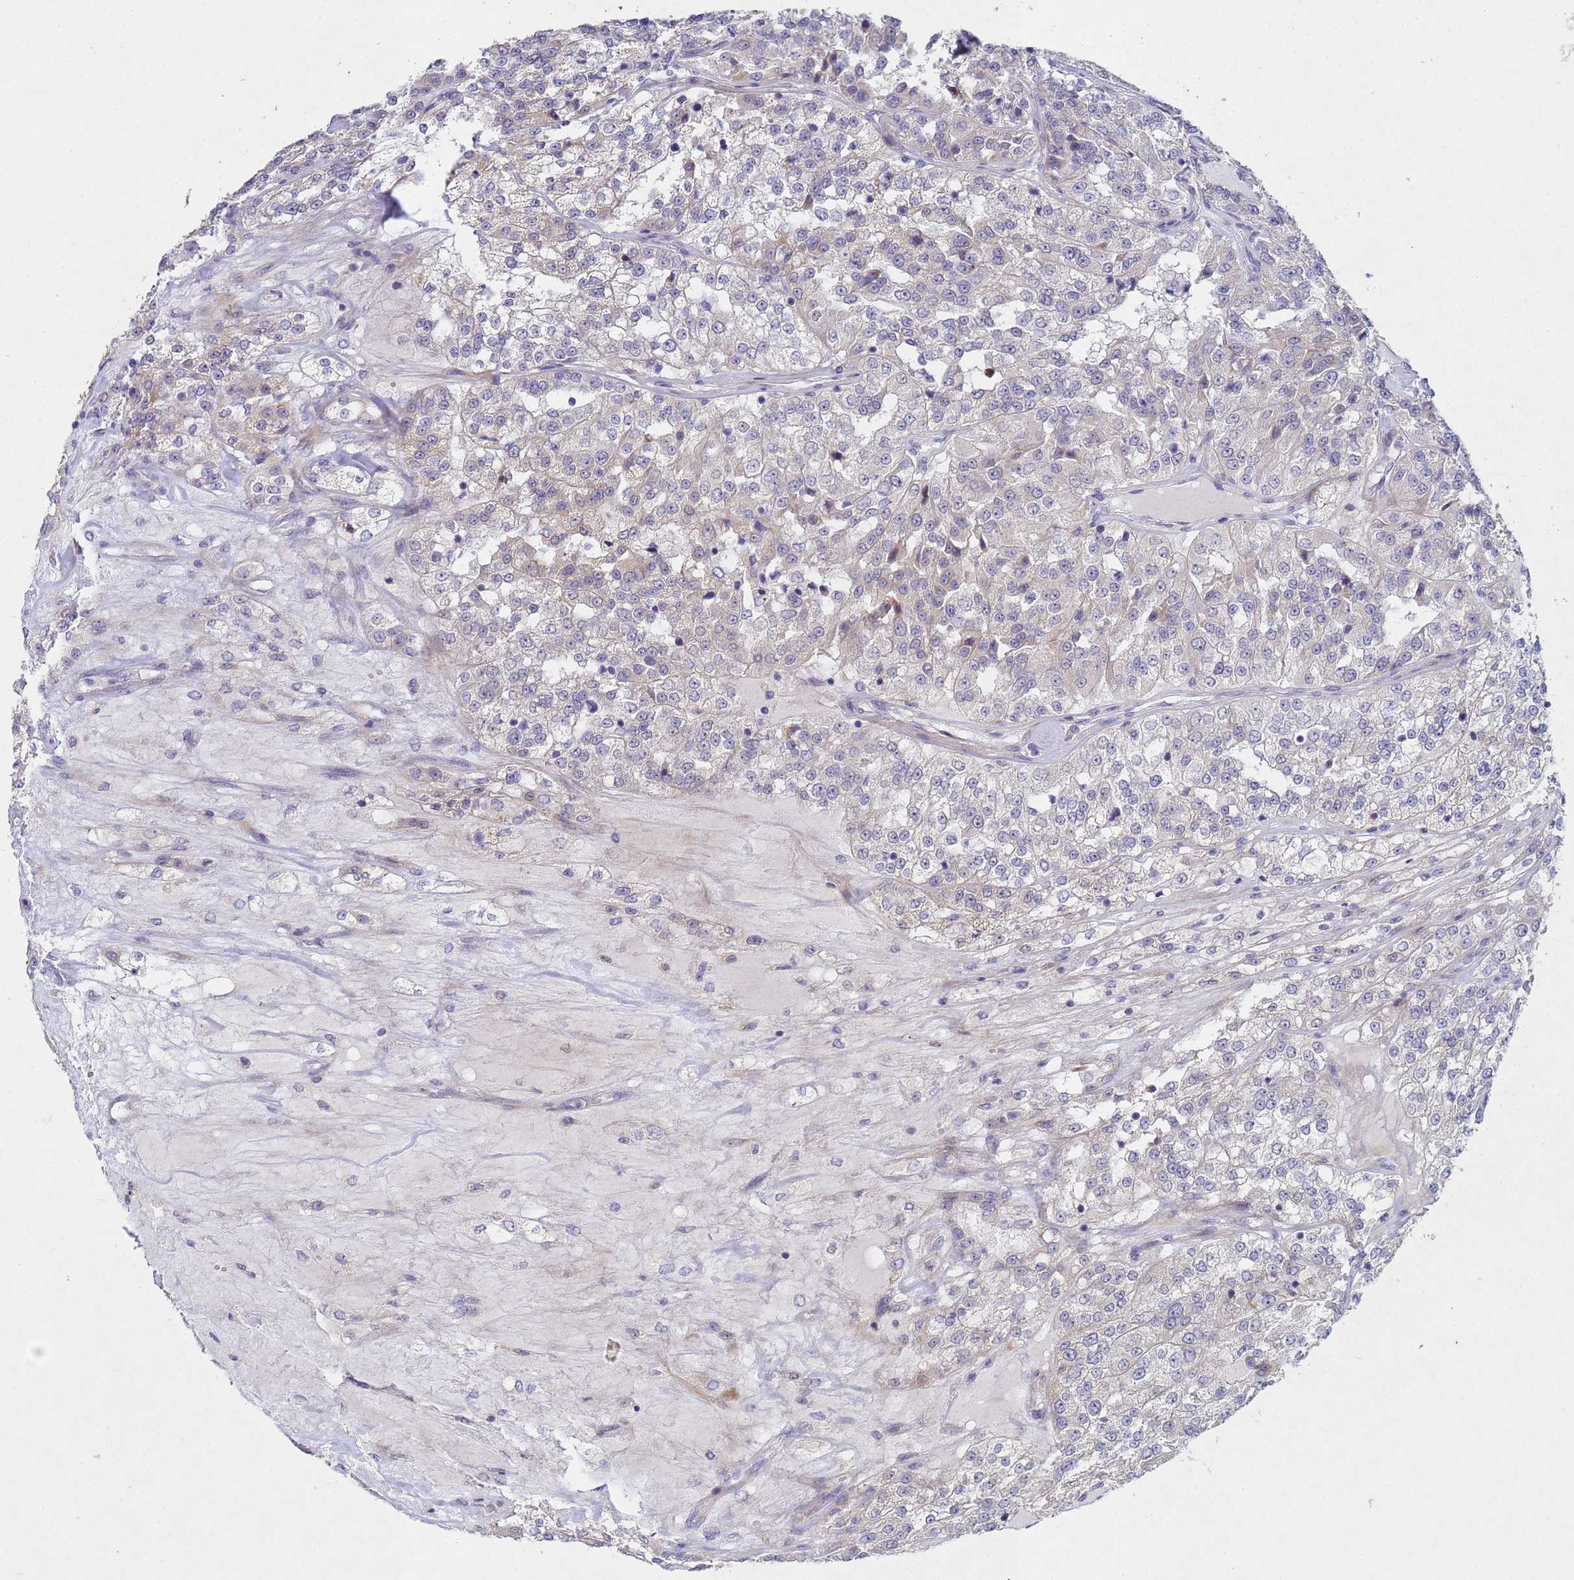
{"staining": {"intensity": "negative", "quantity": "none", "location": "none"}, "tissue": "renal cancer", "cell_type": "Tumor cells", "image_type": "cancer", "snomed": [{"axis": "morphology", "description": "Adenocarcinoma, NOS"}, {"axis": "topography", "description": "Kidney"}], "caption": "IHC of human renal cancer (adenocarcinoma) displays no expression in tumor cells. (DAB (3,3'-diaminobenzidine) immunohistochemistry with hematoxylin counter stain).", "gene": "TNPO2", "patient": {"sex": "female", "age": 63}}